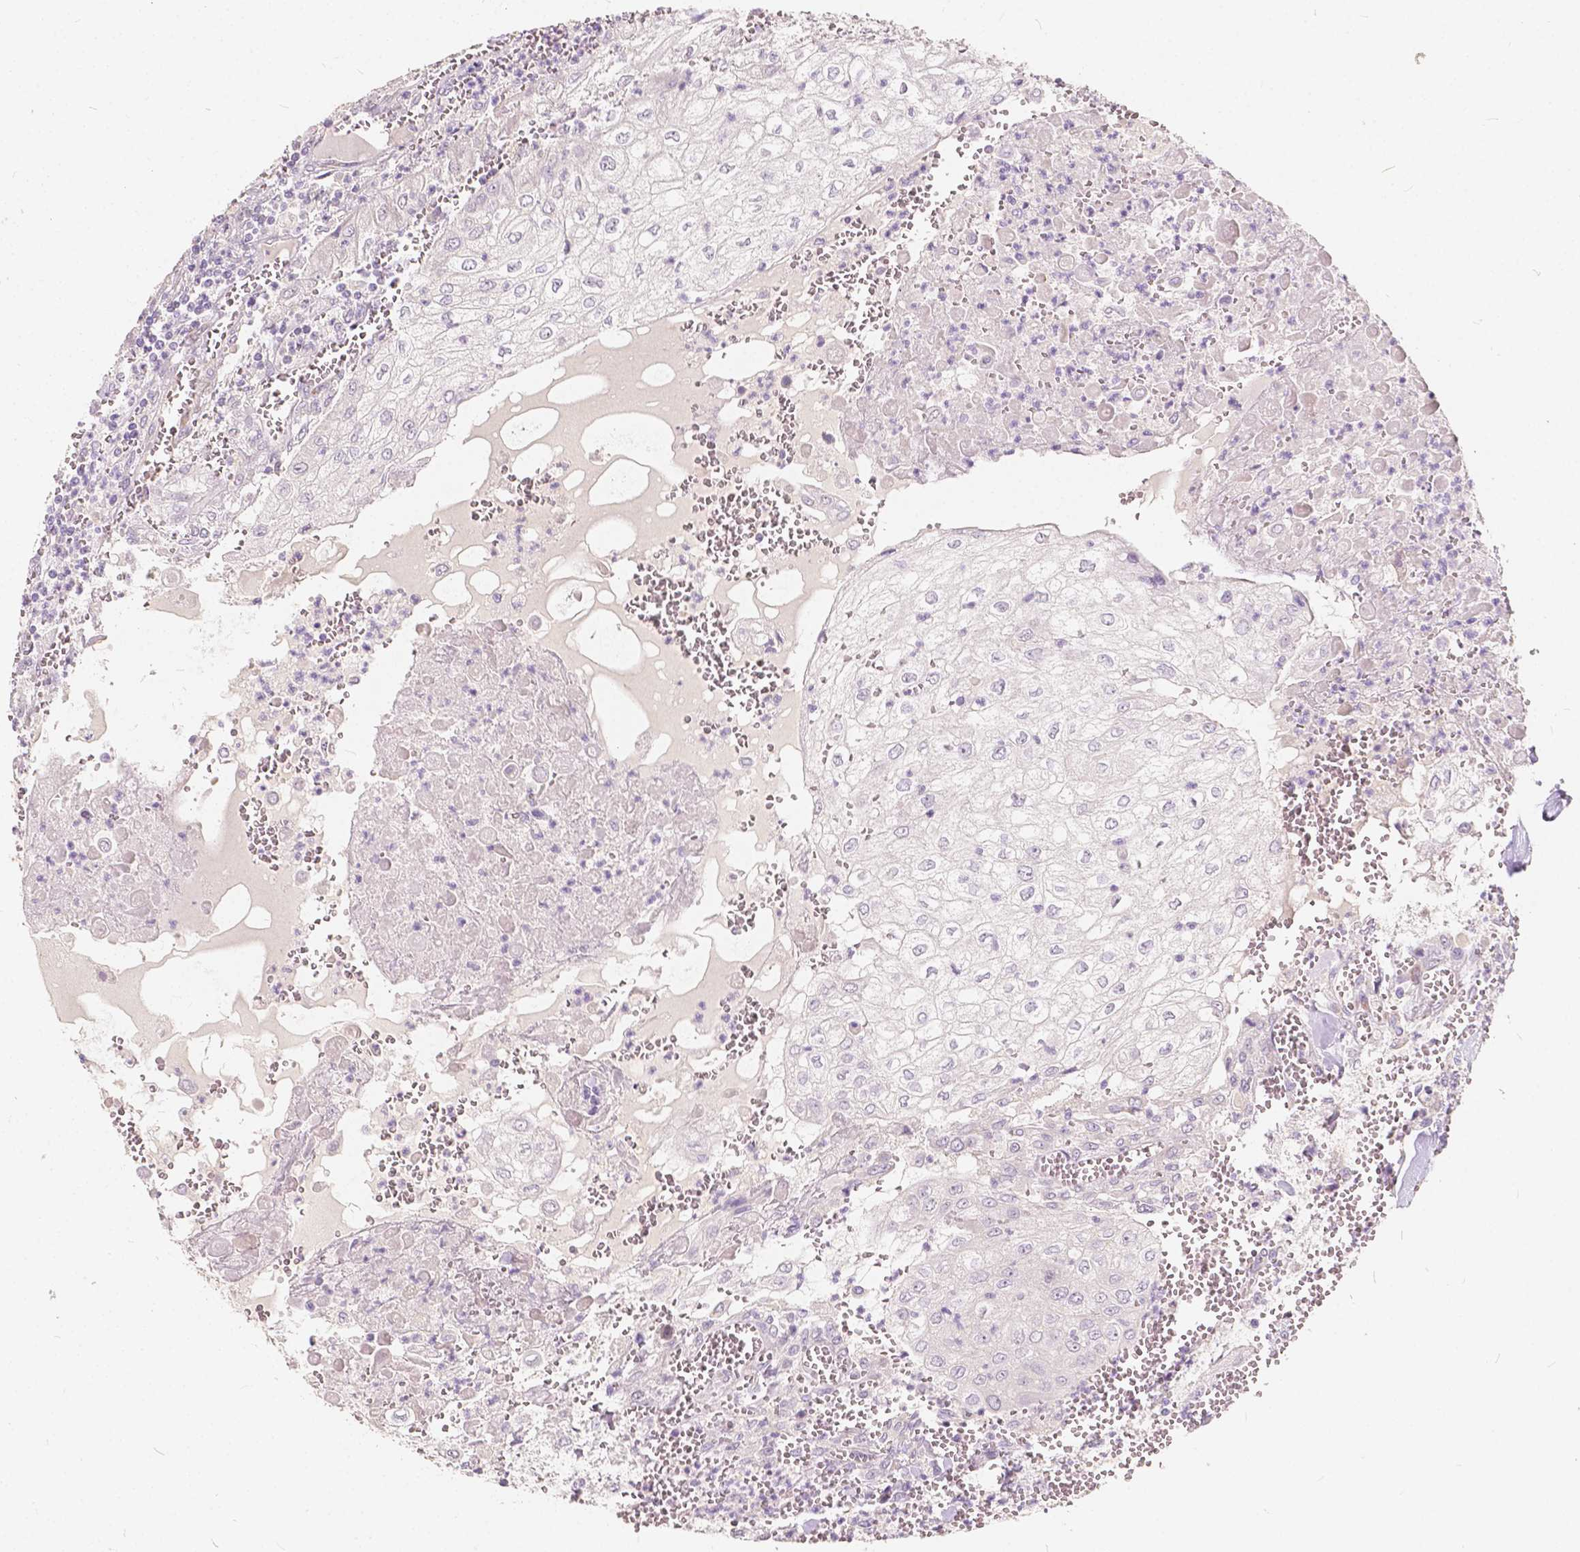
{"staining": {"intensity": "negative", "quantity": "none", "location": "none"}, "tissue": "urothelial cancer", "cell_type": "Tumor cells", "image_type": "cancer", "snomed": [{"axis": "morphology", "description": "Urothelial carcinoma, High grade"}, {"axis": "topography", "description": "Urinary bladder"}], "caption": "High power microscopy image of an immunohistochemistry micrograph of urothelial cancer, revealing no significant staining in tumor cells. (DAB immunohistochemistry with hematoxylin counter stain).", "gene": "SLC7A8", "patient": {"sex": "male", "age": 62}}